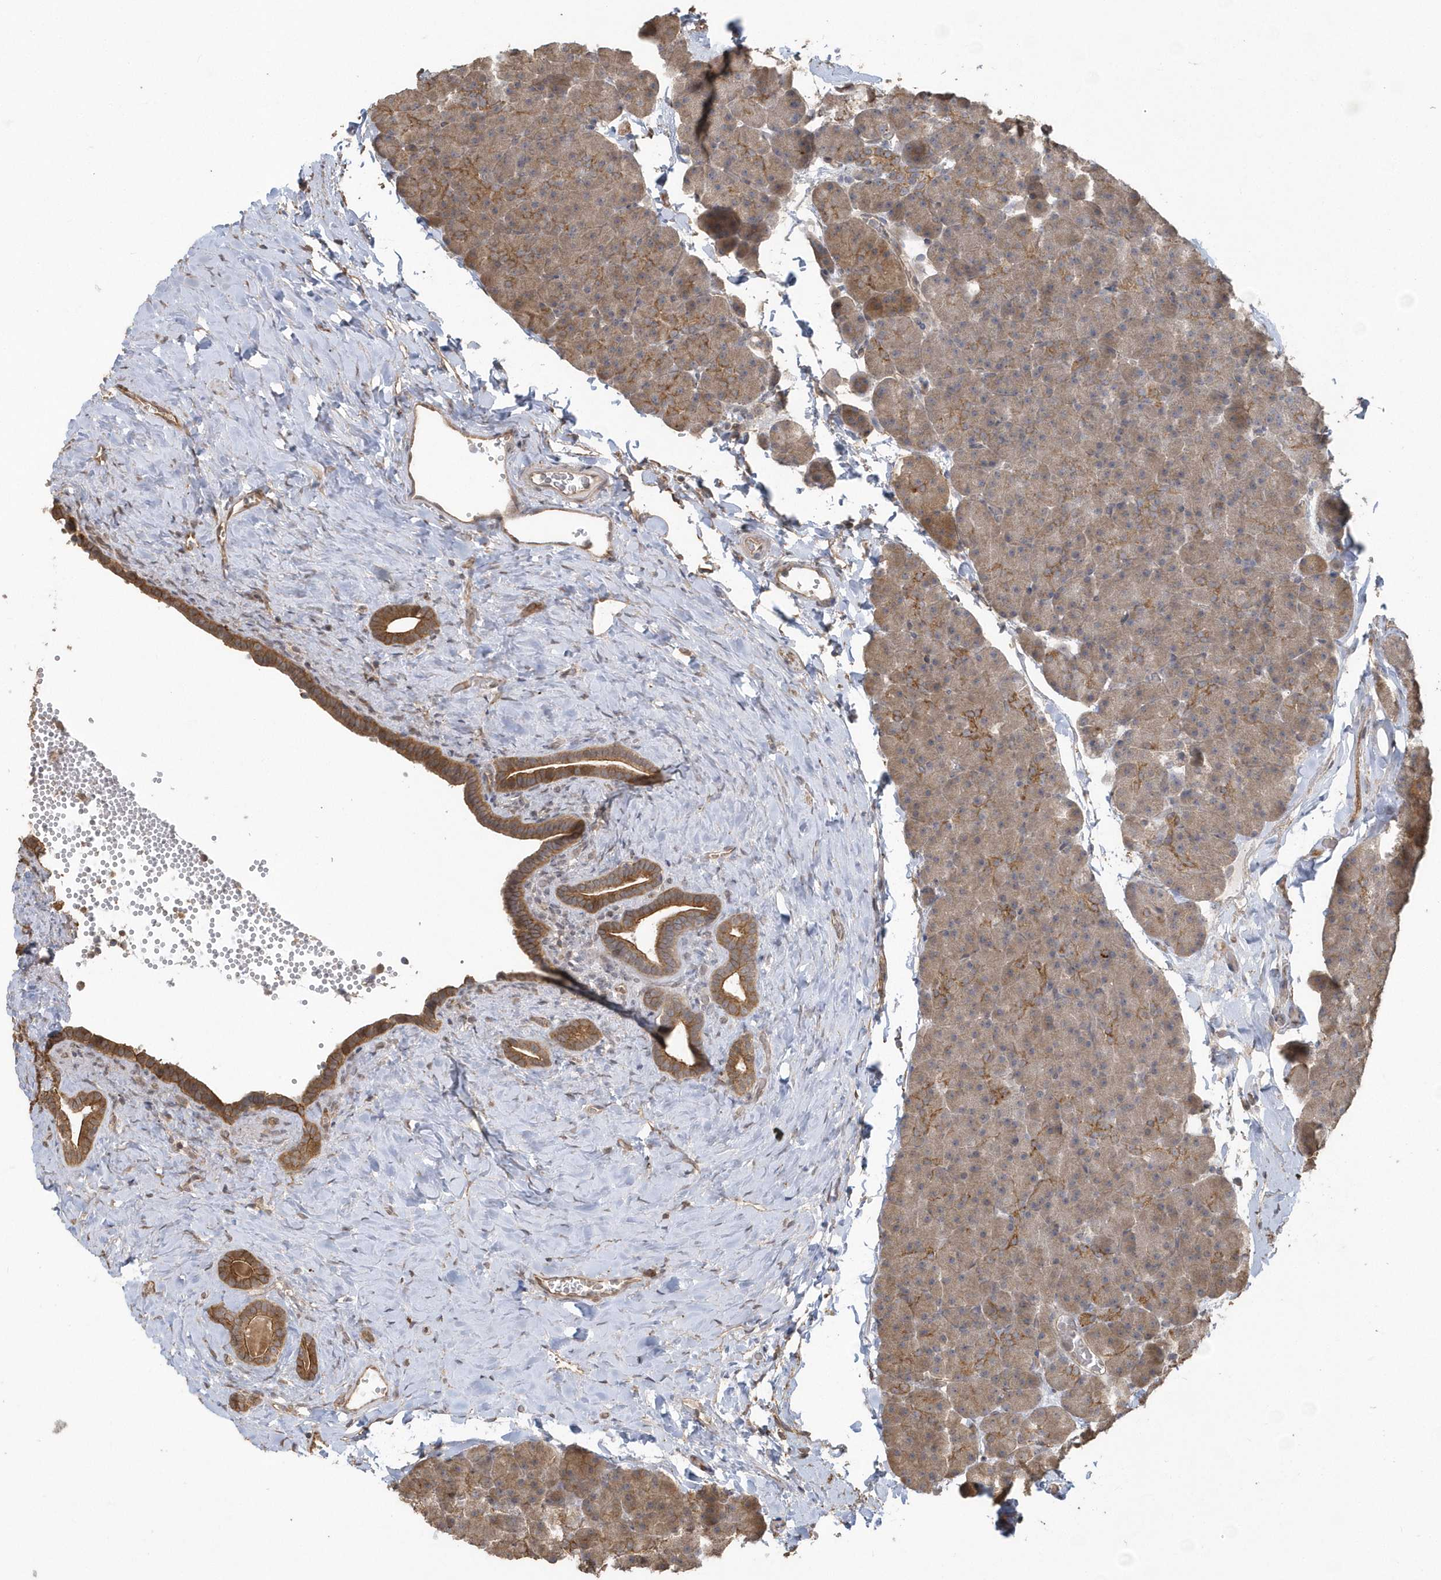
{"staining": {"intensity": "moderate", "quantity": ">75%", "location": "cytoplasmic/membranous"}, "tissue": "pancreas", "cell_type": "Exocrine glandular cells", "image_type": "normal", "snomed": [{"axis": "morphology", "description": "Normal tissue, NOS"}, {"axis": "morphology", "description": "Carcinoid, malignant, NOS"}, {"axis": "topography", "description": "Pancreas"}], "caption": "Immunohistochemistry (IHC) (DAB (3,3'-diaminobenzidine)) staining of unremarkable human pancreas shows moderate cytoplasmic/membranous protein expression in about >75% of exocrine glandular cells.", "gene": "HERPUD1", "patient": {"sex": "female", "age": 35}}